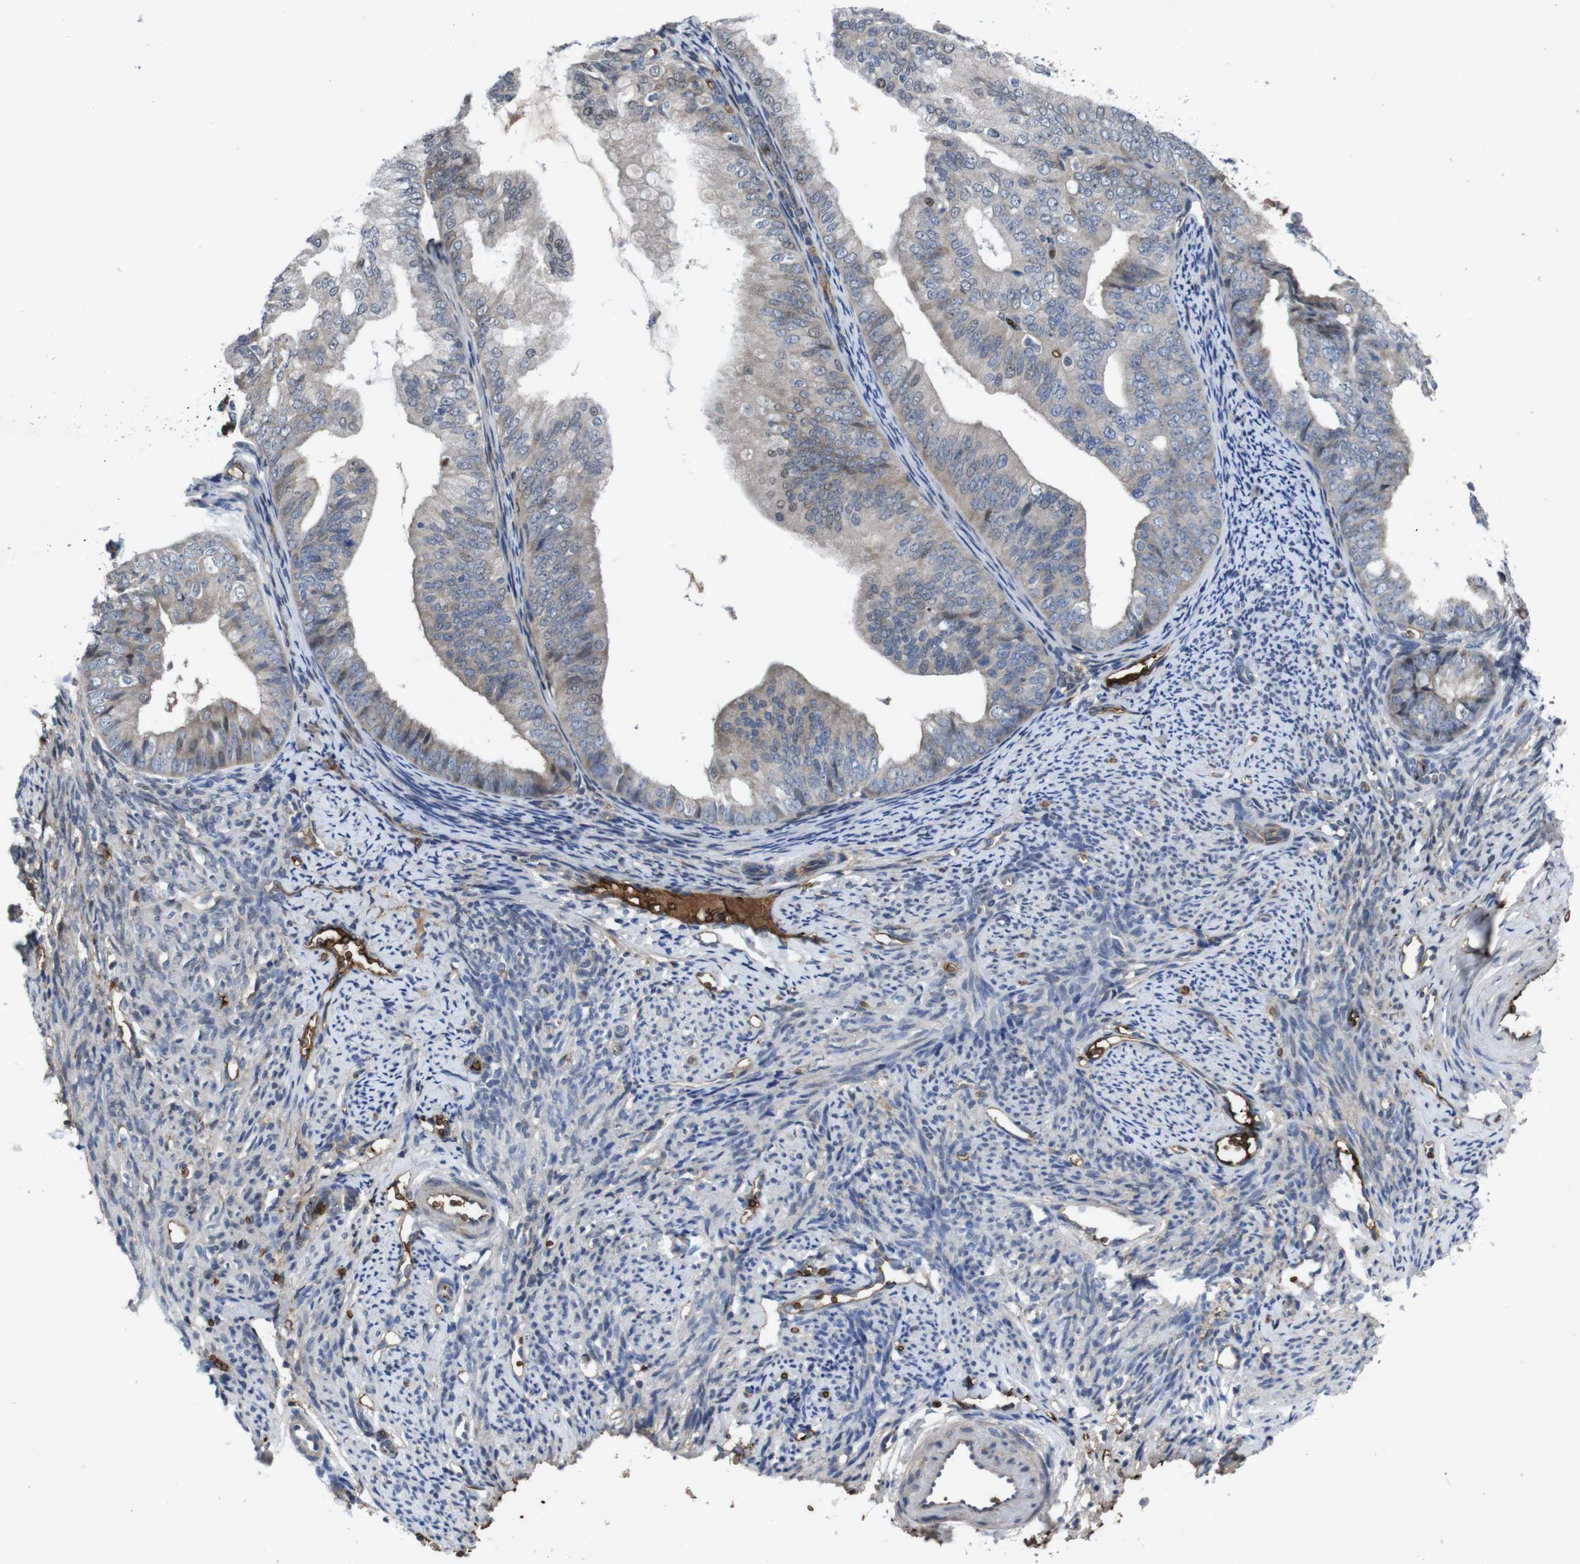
{"staining": {"intensity": "weak", "quantity": "25%-75%", "location": "cytoplasmic/membranous"}, "tissue": "endometrial cancer", "cell_type": "Tumor cells", "image_type": "cancer", "snomed": [{"axis": "morphology", "description": "Adenocarcinoma, NOS"}, {"axis": "topography", "description": "Endometrium"}], "caption": "Immunohistochemistry staining of endometrial cancer, which shows low levels of weak cytoplasmic/membranous staining in approximately 25%-75% of tumor cells indicating weak cytoplasmic/membranous protein staining. The staining was performed using DAB (brown) for protein detection and nuclei were counterstained in hematoxylin (blue).", "gene": "SPTB", "patient": {"sex": "female", "age": 63}}